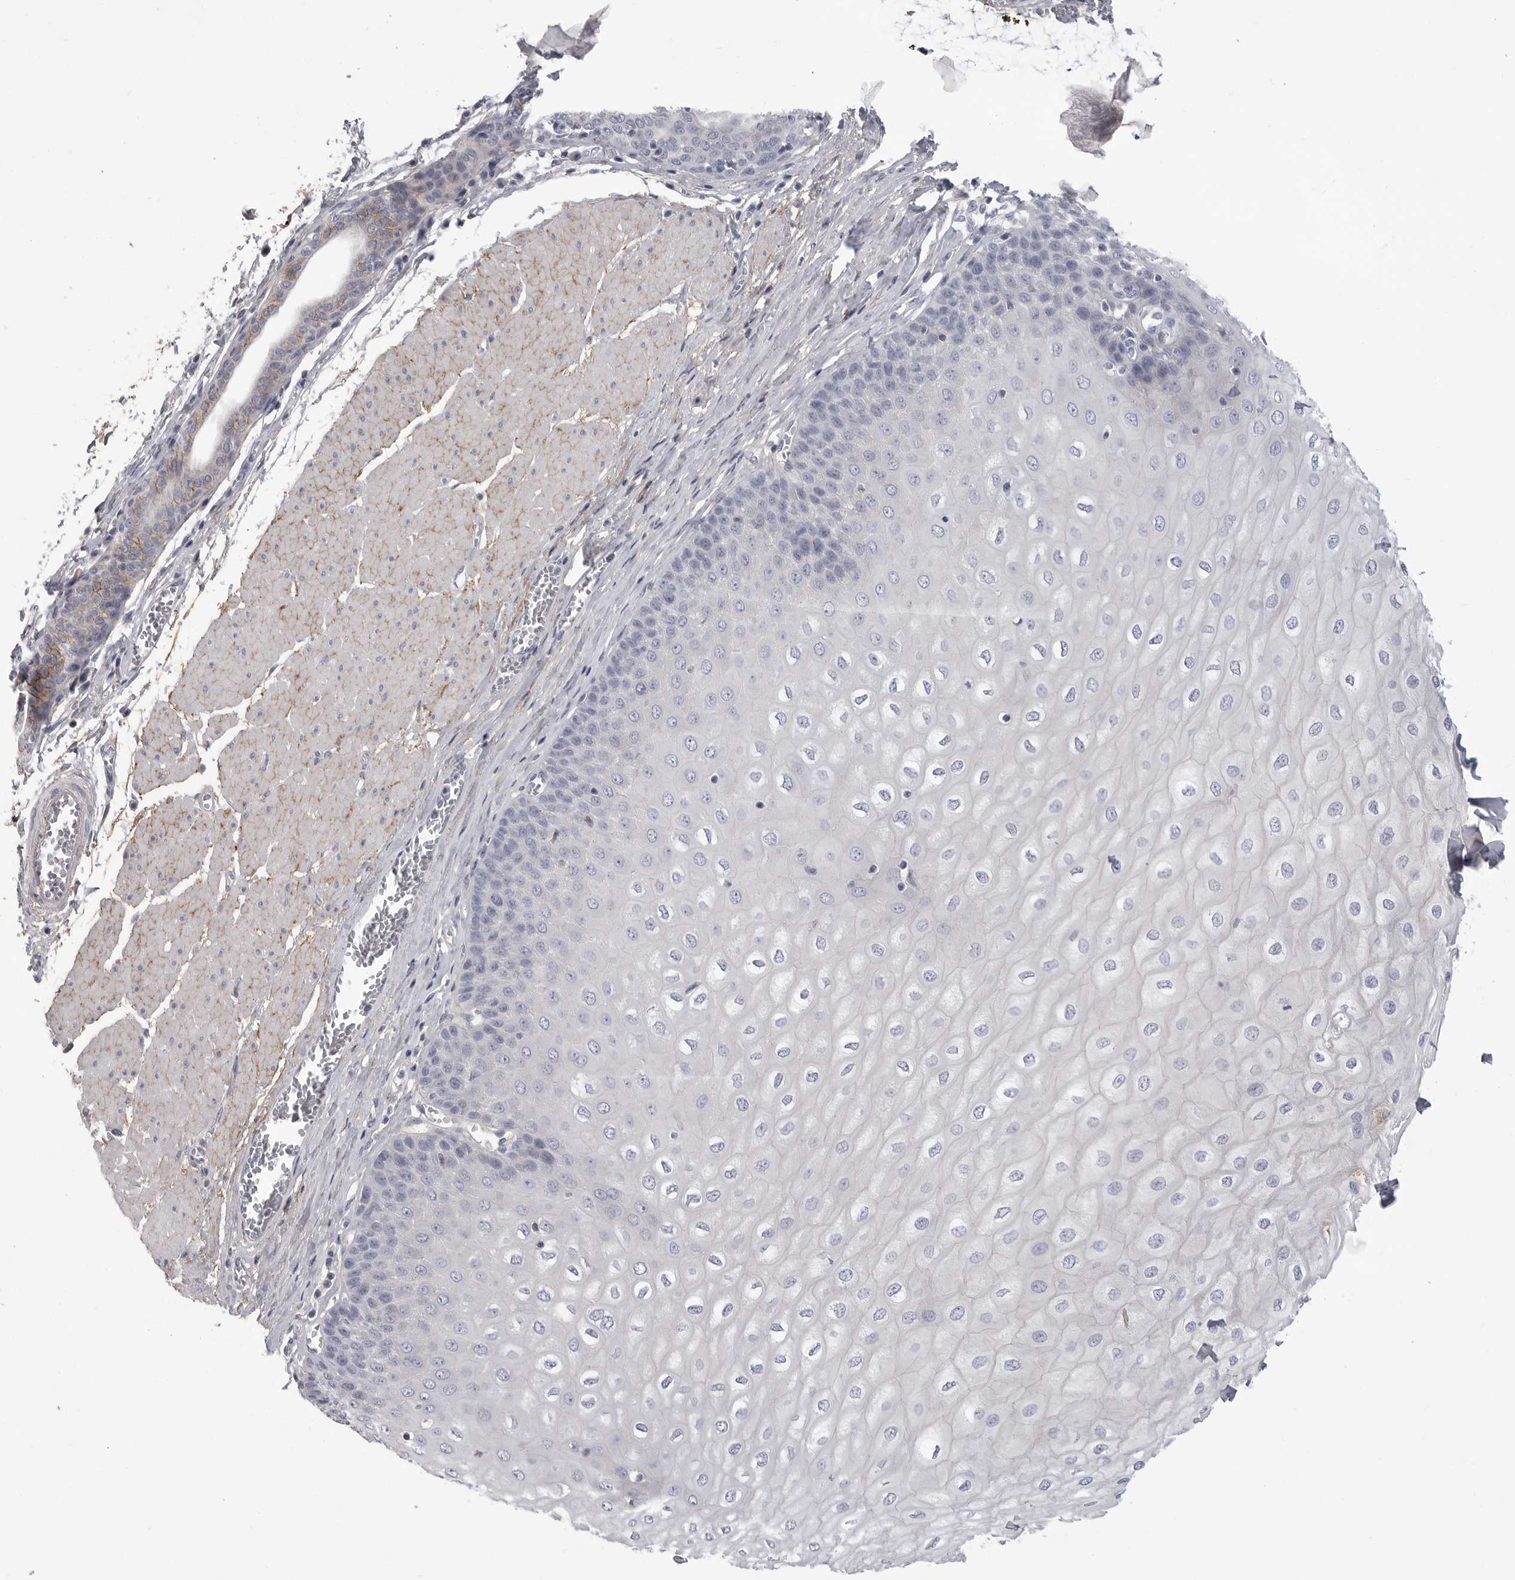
{"staining": {"intensity": "negative", "quantity": "none", "location": "none"}, "tissue": "esophagus", "cell_type": "Squamous epithelial cells", "image_type": "normal", "snomed": [{"axis": "morphology", "description": "Normal tissue, NOS"}, {"axis": "topography", "description": "Esophagus"}], "caption": "A high-resolution histopathology image shows immunohistochemistry staining of benign esophagus, which displays no significant staining in squamous epithelial cells.", "gene": "SDC3", "patient": {"sex": "male", "age": 60}}